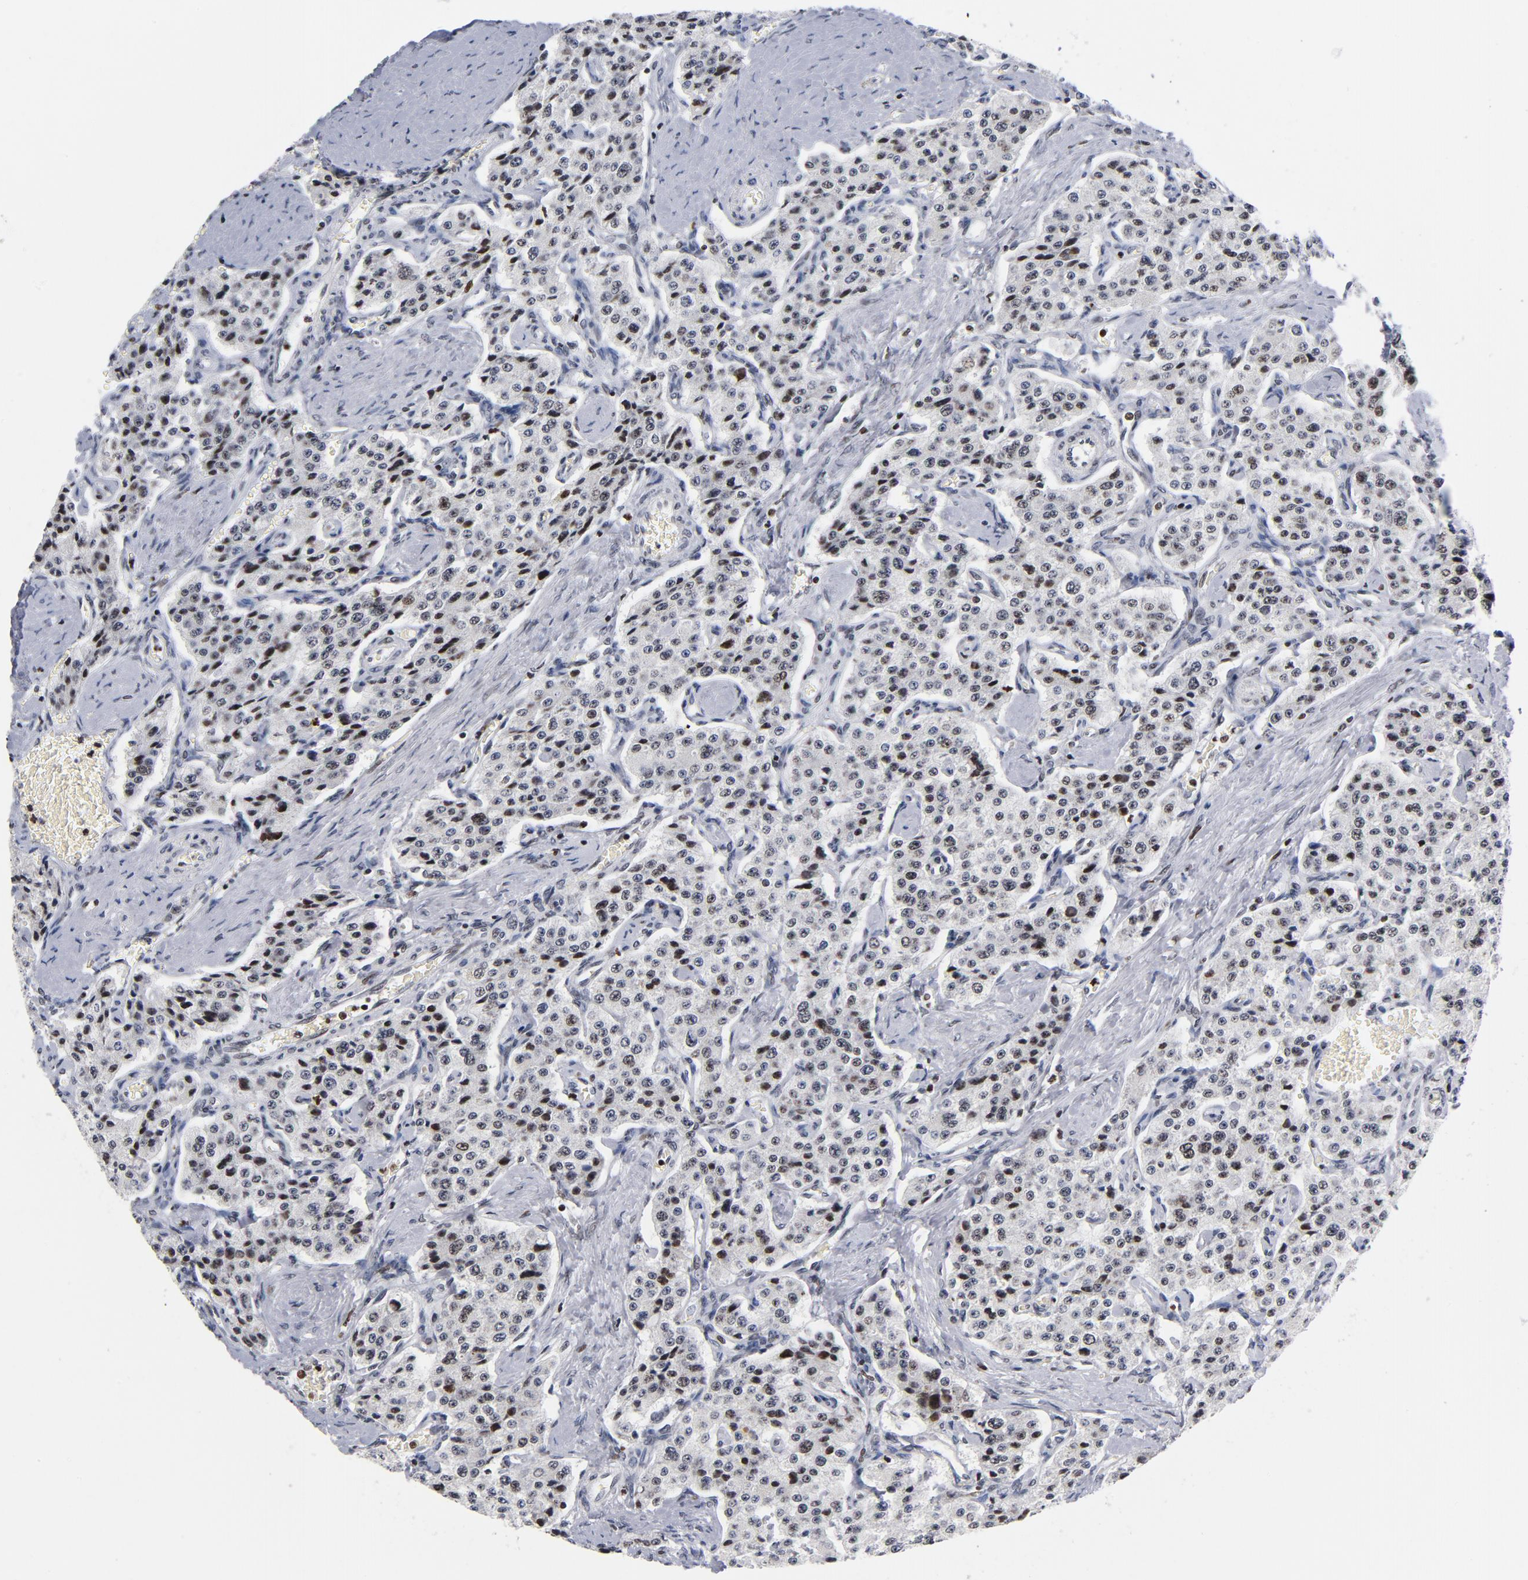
{"staining": {"intensity": "strong", "quantity": "25%-75%", "location": "nuclear"}, "tissue": "carcinoid", "cell_type": "Tumor cells", "image_type": "cancer", "snomed": [{"axis": "morphology", "description": "Carcinoid, malignant, NOS"}, {"axis": "topography", "description": "Small intestine"}], "caption": "Carcinoid stained with a protein marker exhibits strong staining in tumor cells.", "gene": "TOP2B", "patient": {"sex": "male", "age": 52}}